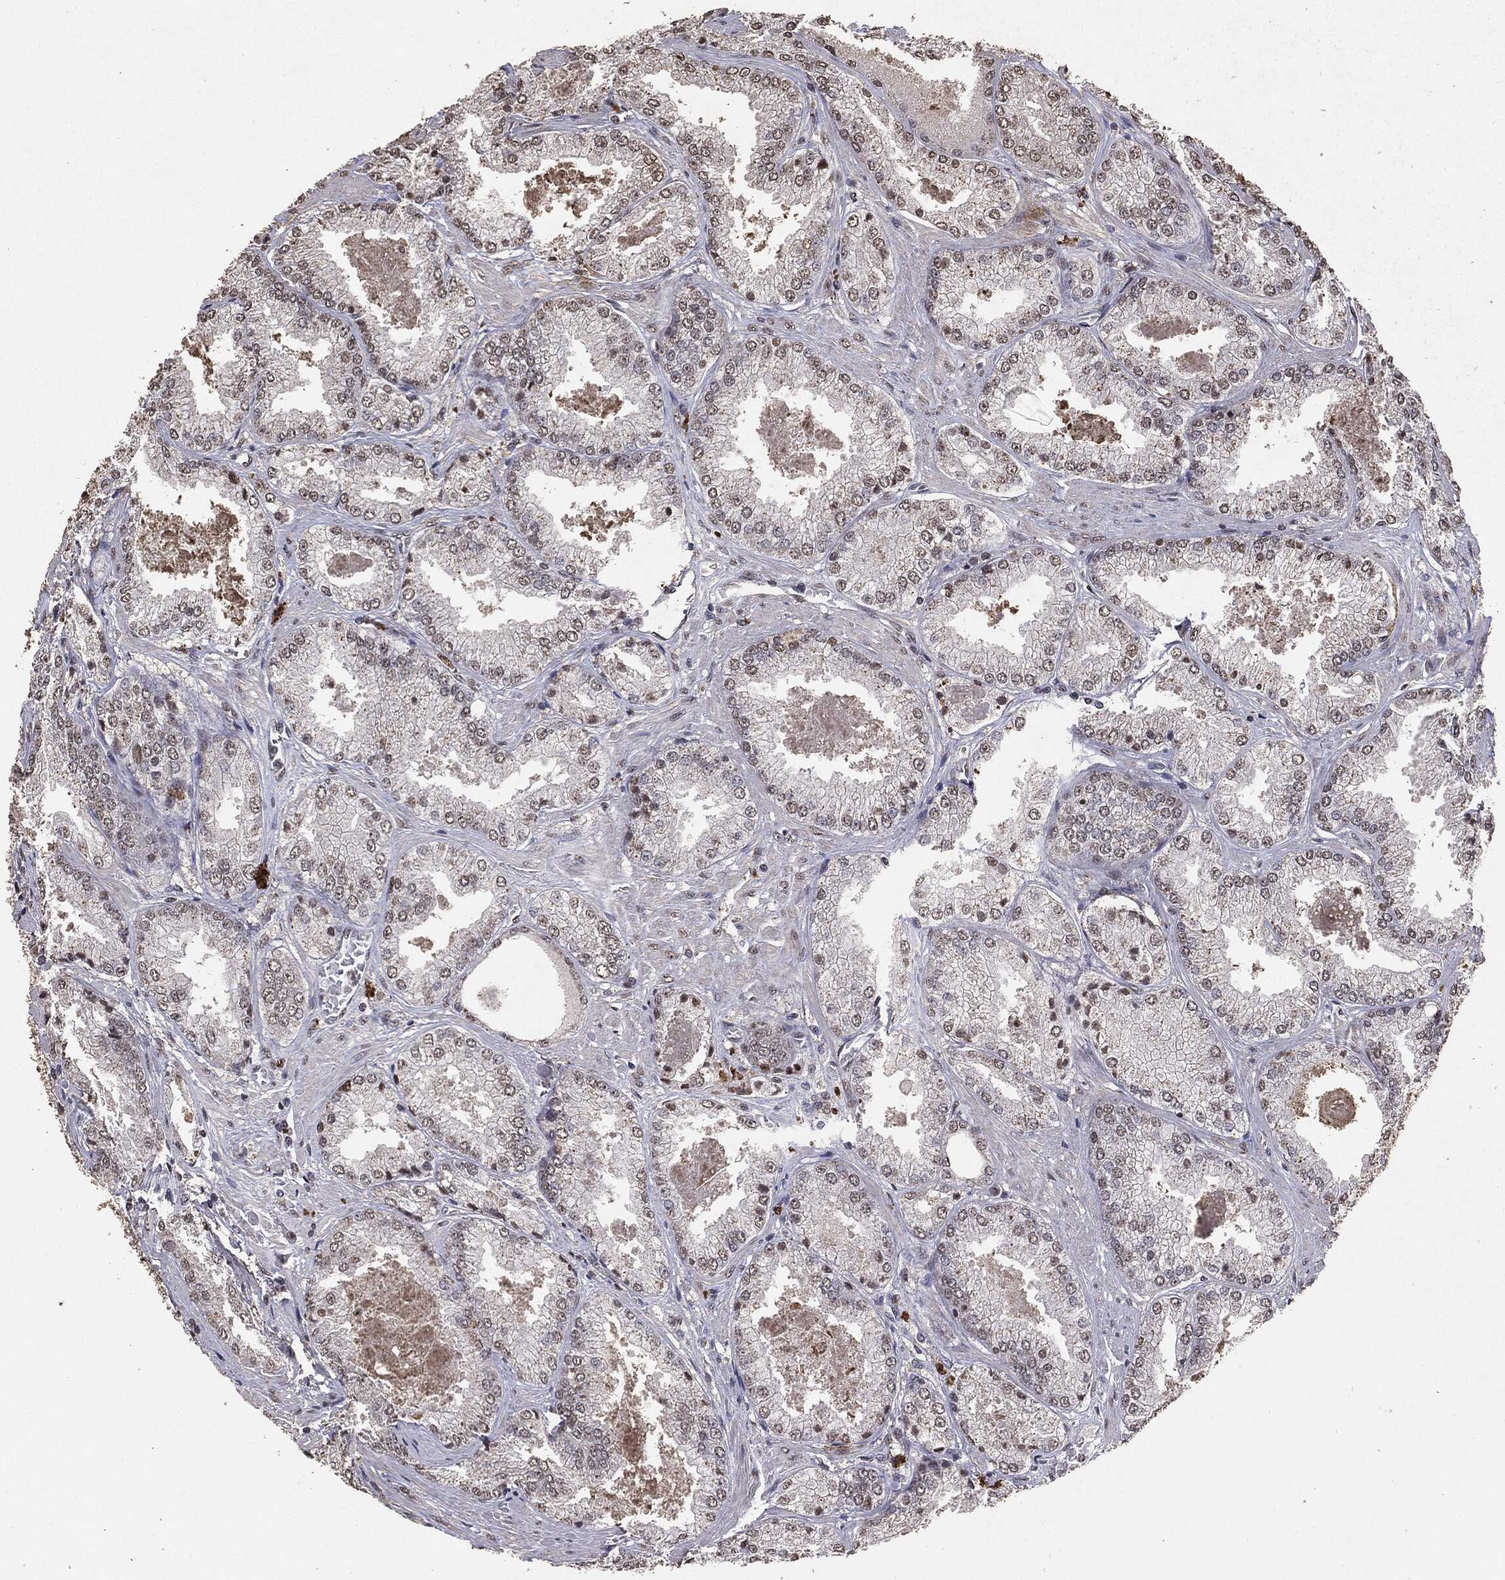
{"staining": {"intensity": "negative", "quantity": "none", "location": "none"}, "tissue": "prostate cancer", "cell_type": "Tumor cells", "image_type": "cancer", "snomed": [{"axis": "morphology", "description": "Adenocarcinoma, Low grade"}, {"axis": "topography", "description": "Prostate"}], "caption": "Human low-grade adenocarcinoma (prostate) stained for a protein using immunohistochemistry (IHC) shows no positivity in tumor cells.", "gene": "RAD18", "patient": {"sex": "male", "age": 68}}